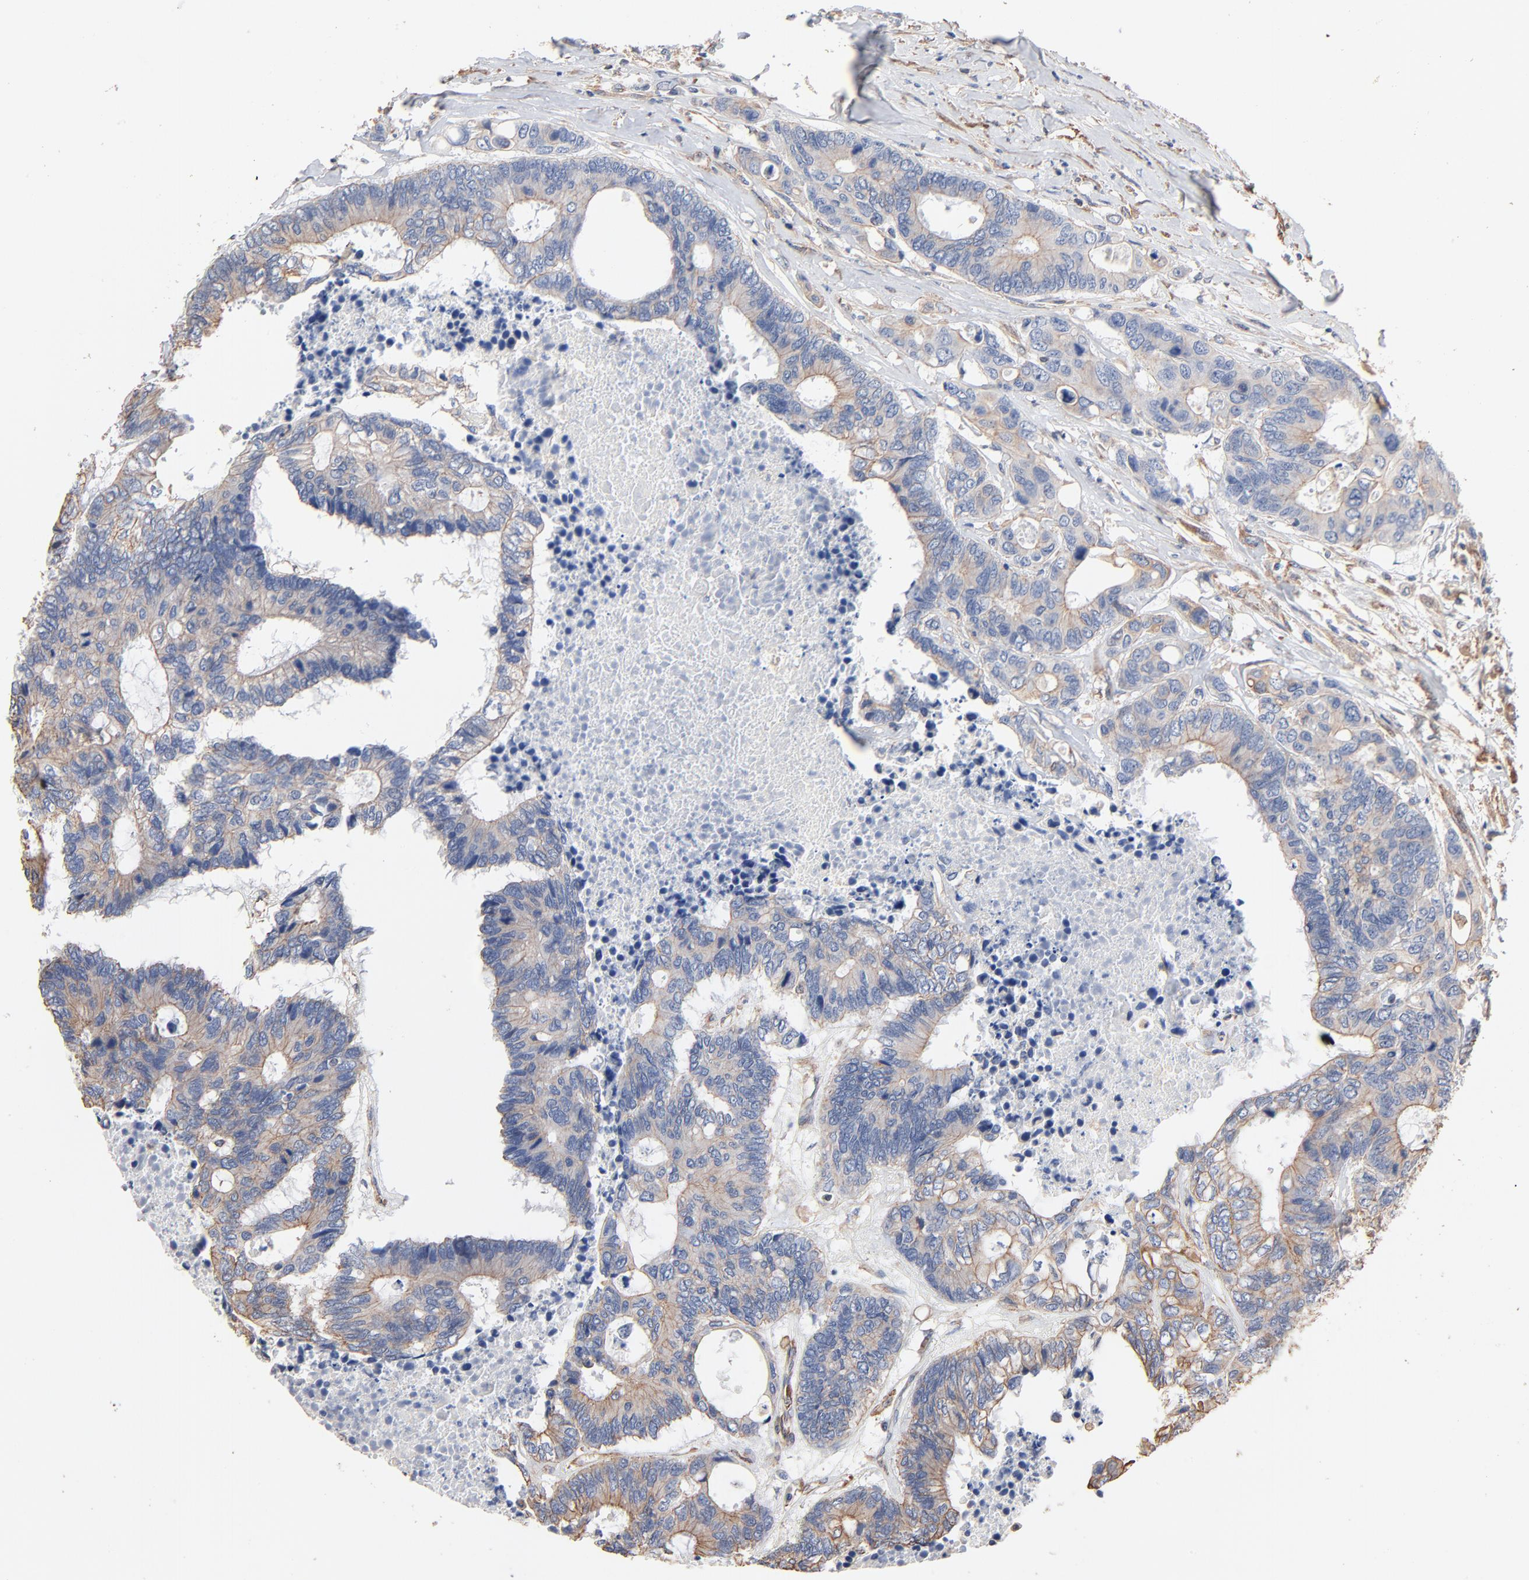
{"staining": {"intensity": "negative", "quantity": "none", "location": "none"}, "tissue": "colorectal cancer", "cell_type": "Tumor cells", "image_type": "cancer", "snomed": [{"axis": "morphology", "description": "Adenocarcinoma, NOS"}, {"axis": "topography", "description": "Rectum"}], "caption": "Immunohistochemical staining of colorectal adenocarcinoma displays no significant positivity in tumor cells.", "gene": "ABCD4", "patient": {"sex": "male", "age": 55}}